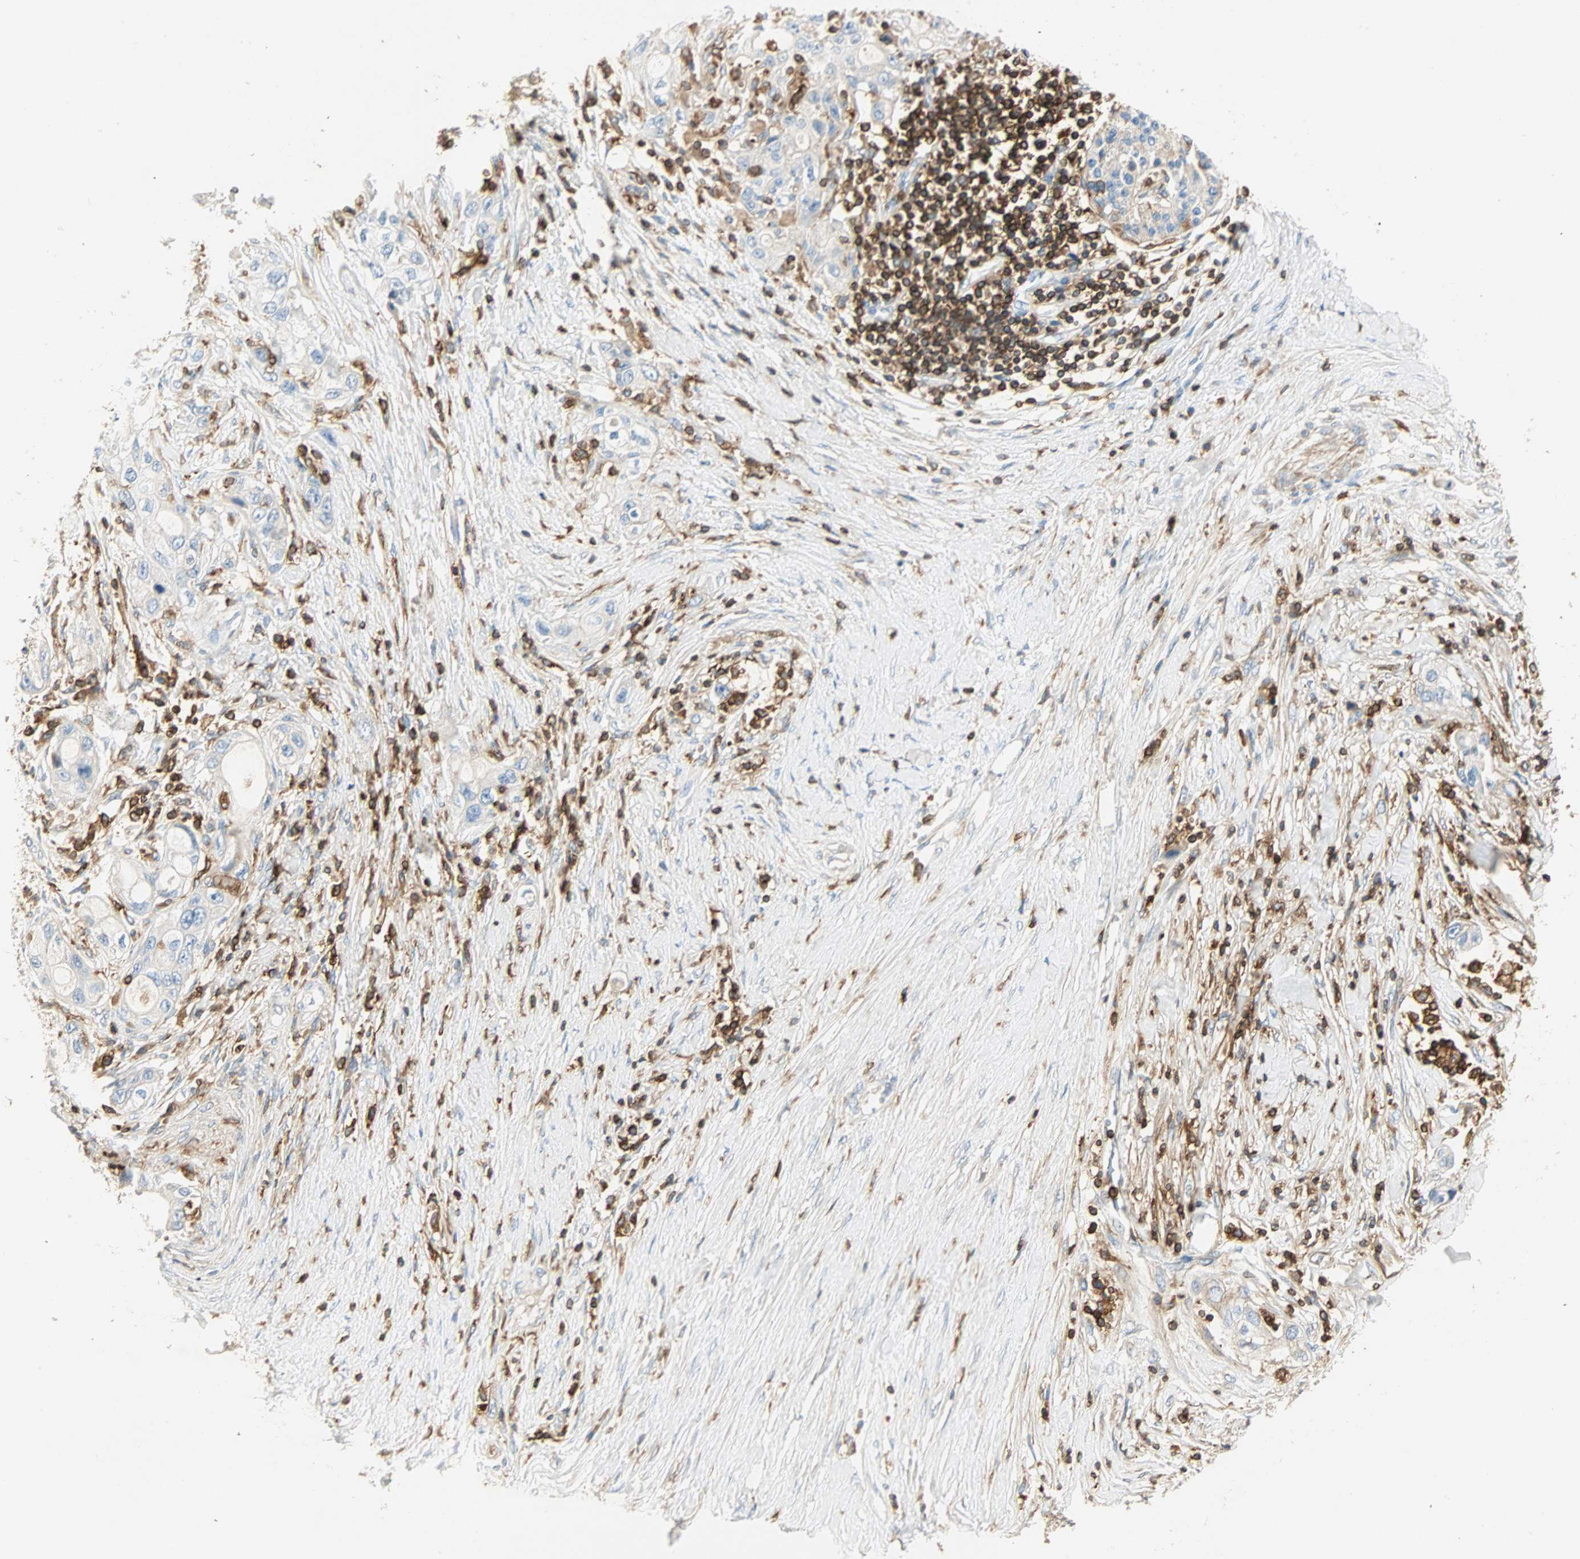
{"staining": {"intensity": "negative", "quantity": "none", "location": "none"}, "tissue": "pancreatic cancer", "cell_type": "Tumor cells", "image_type": "cancer", "snomed": [{"axis": "morphology", "description": "Adenocarcinoma, NOS"}, {"axis": "topography", "description": "Pancreas"}], "caption": "The photomicrograph demonstrates no significant expression in tumor cells of pancreatic cancer (adenocarcinoma).", "gene": "FMNL1", "patient": {"sex": "female", "age": 70}}